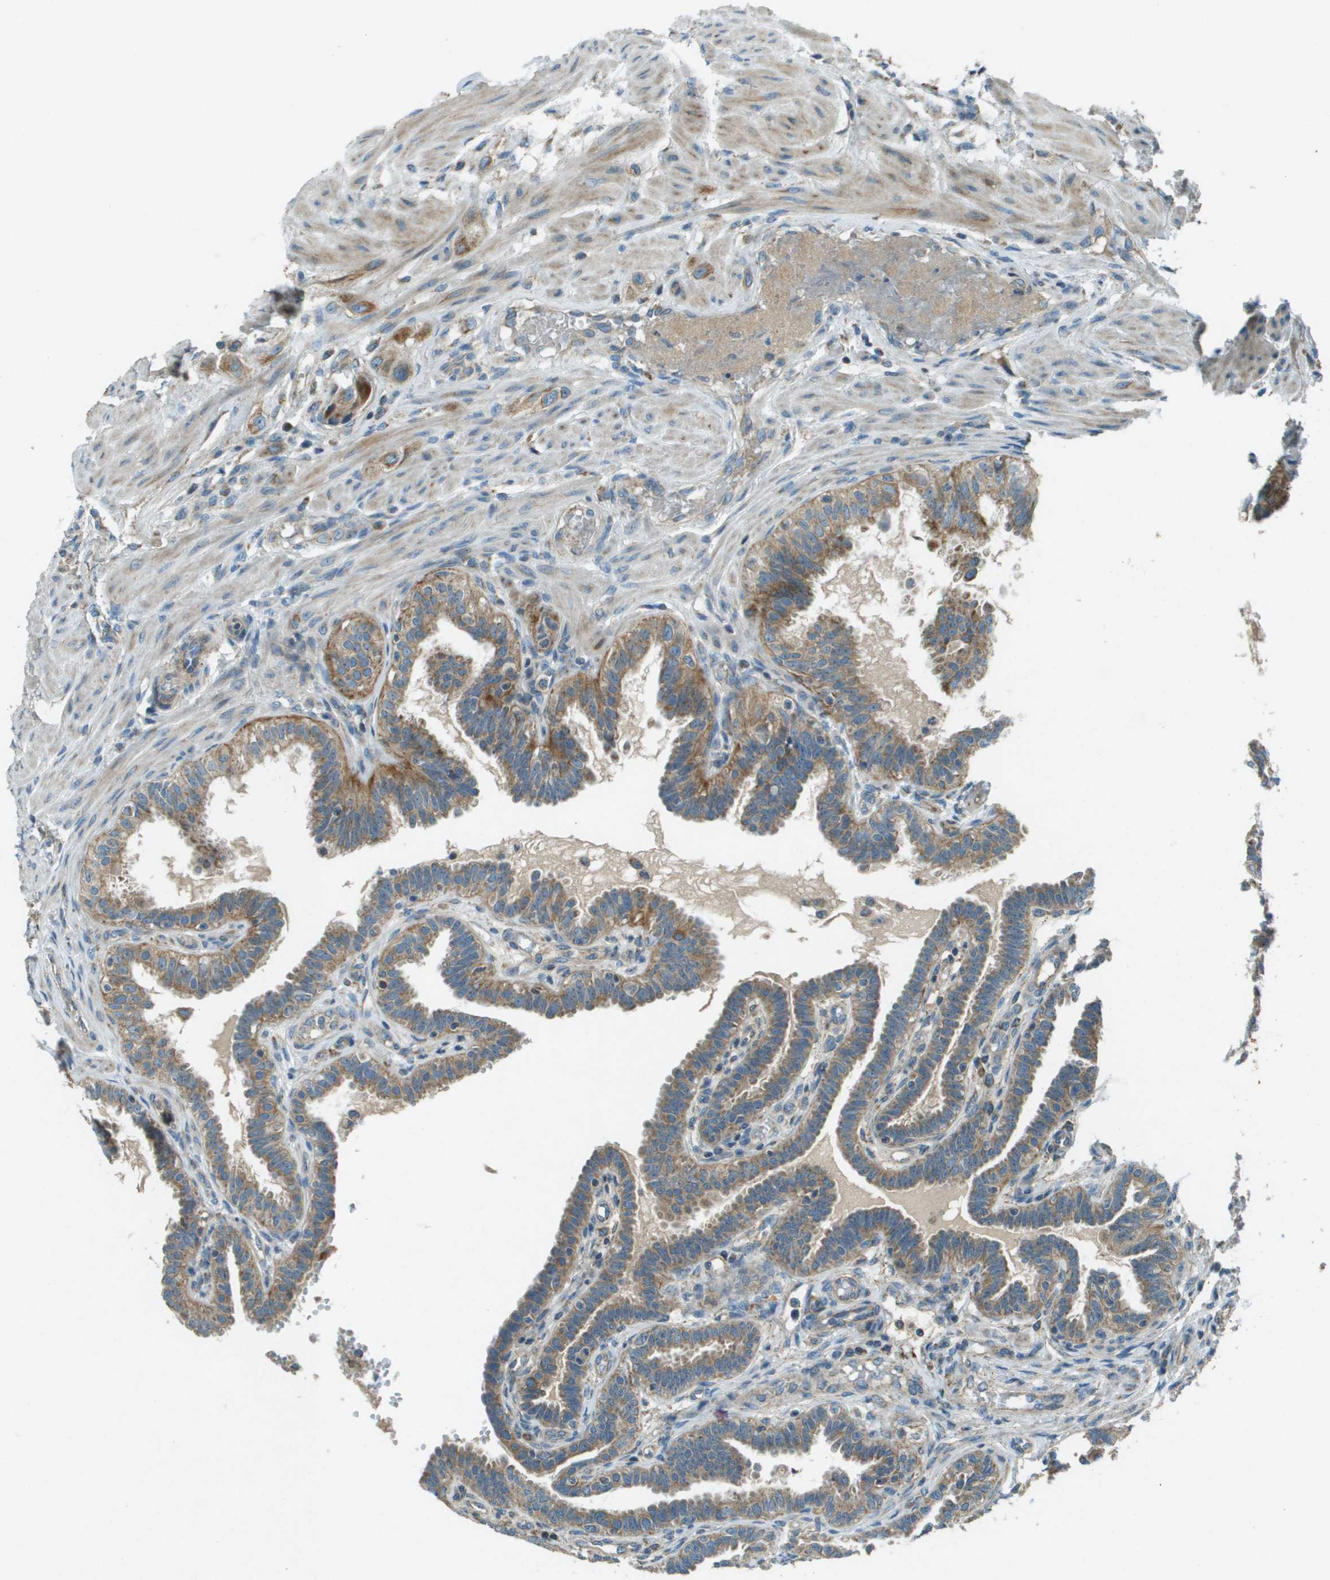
{"staining": {"intensity": "moderate", "quantity": ">75%", "location": "cytoplasmic/membranous"}, "tissue": "fallopian tube", "cell_type": "Glandular cells", "image_type": "normal", "snomed": [{"axis": "morphology", "description": "Normal tissue, NOS"}, {"axis": "topography", "description": "Fallopian tube"}, {"axis": "topography", "description": "Placenta"}], "caption": "A photomicrograph of fallopian tube stained for a protein shows moderate cytoplasmic/membranous brown staining in glandular cells. (DAB IHC with brightfield microscopy, high magnification).", "gene": "MIGA1", "patient": {"sex": "female", "age": 34}}